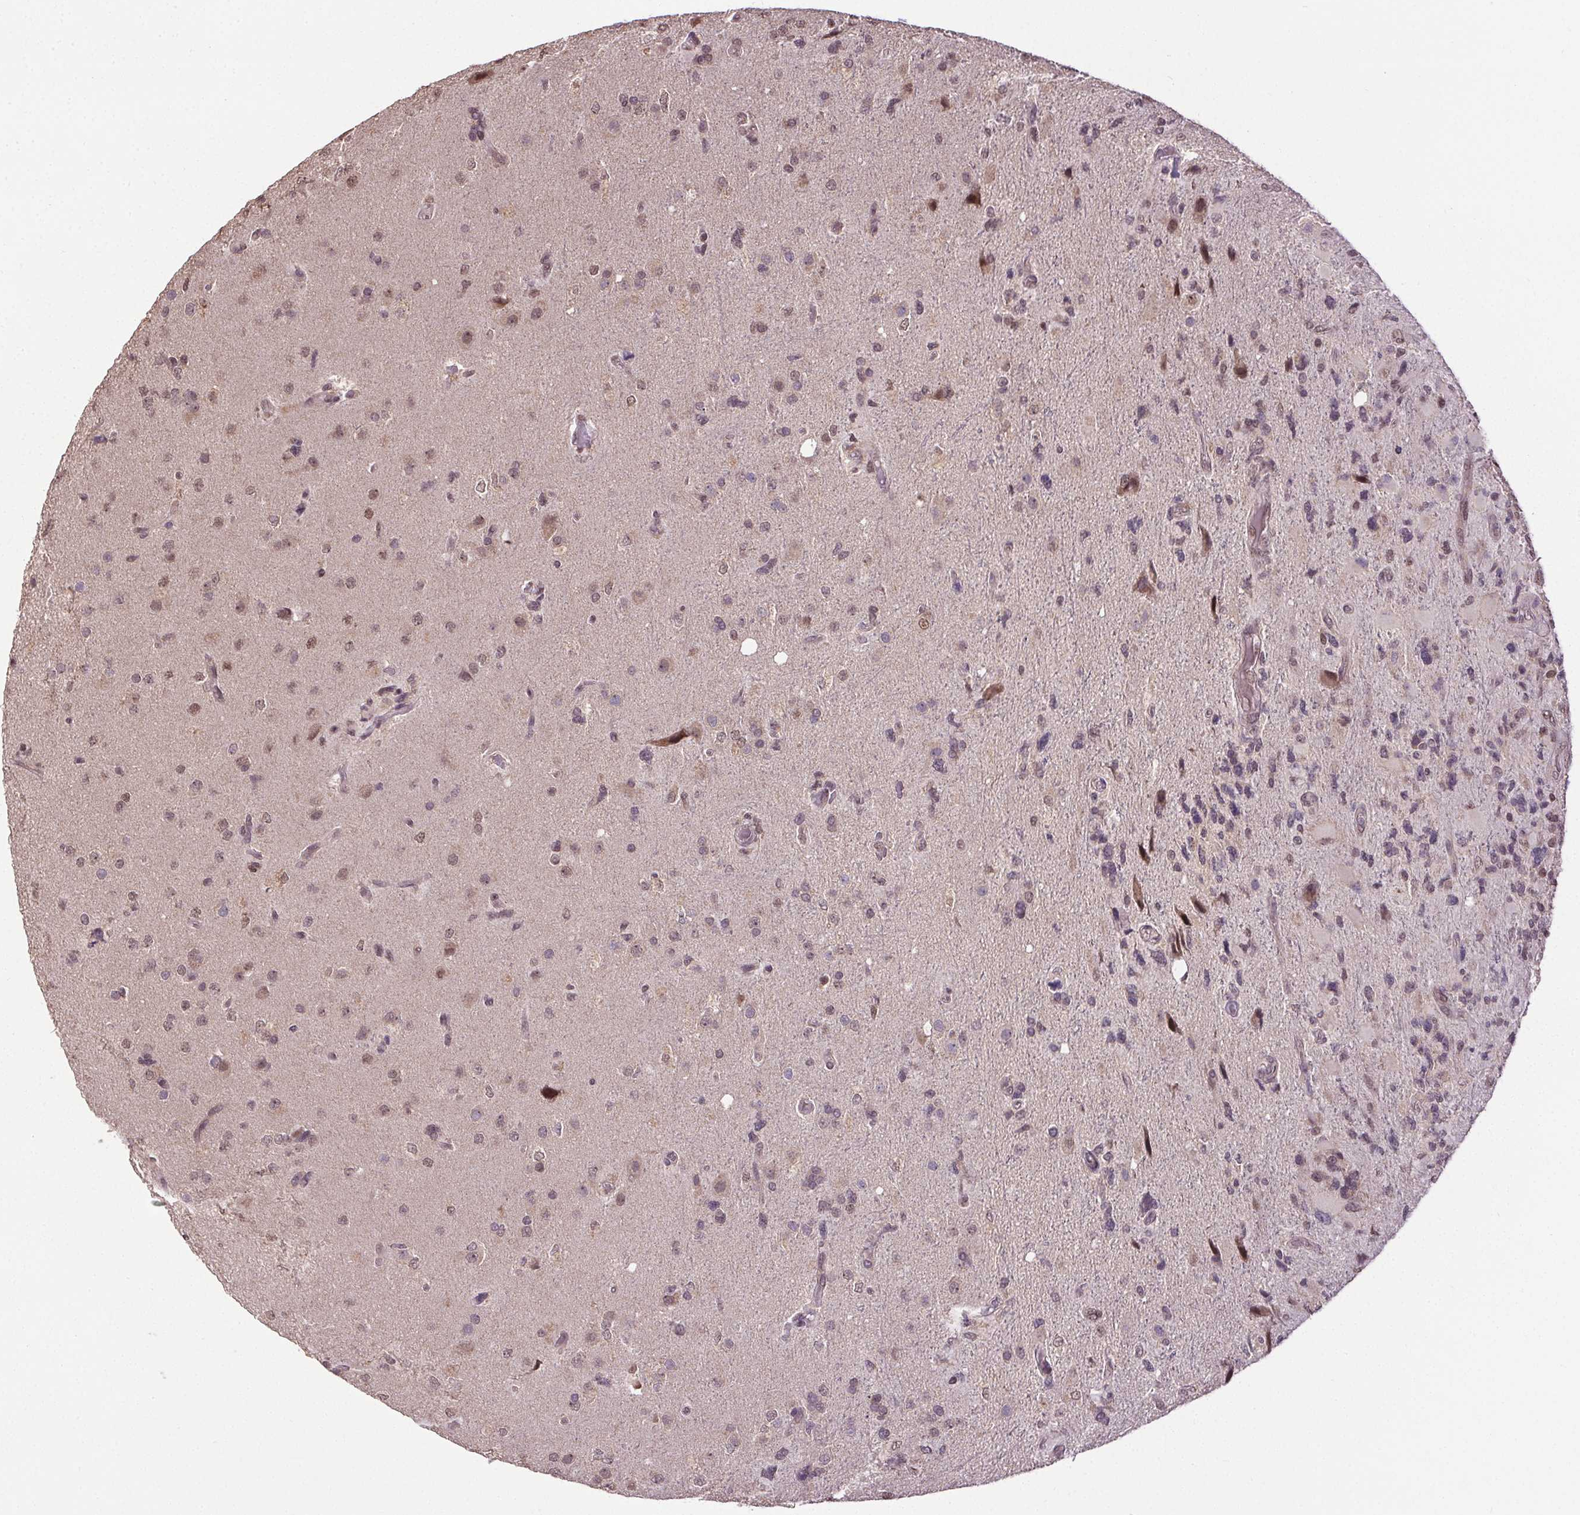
{"staining": {"intensity": "moderate", "quantity": "<25%", "location": "nuclear"}, "tissue": "glioma", "cell_type": "Tumor cells", "image_type": "cancer", "snomed": [{"axis": "morphology", "description": "Glioma, malignant, High grade"}, {"axis": "topography", "description": "Brain"}], "caption": "Protein expression analysis of glioma demonstrates moderate nuclear expression in about <25% of tumor cells. The staining is performed using DAB (3,3'-diaminobenzidine) brown chromogen to label protein expression. The nuclei are counter-stained blue using hematoxylin.", "gene": "KIAA0232", "patient": {"sex": "female", "age": 71}}